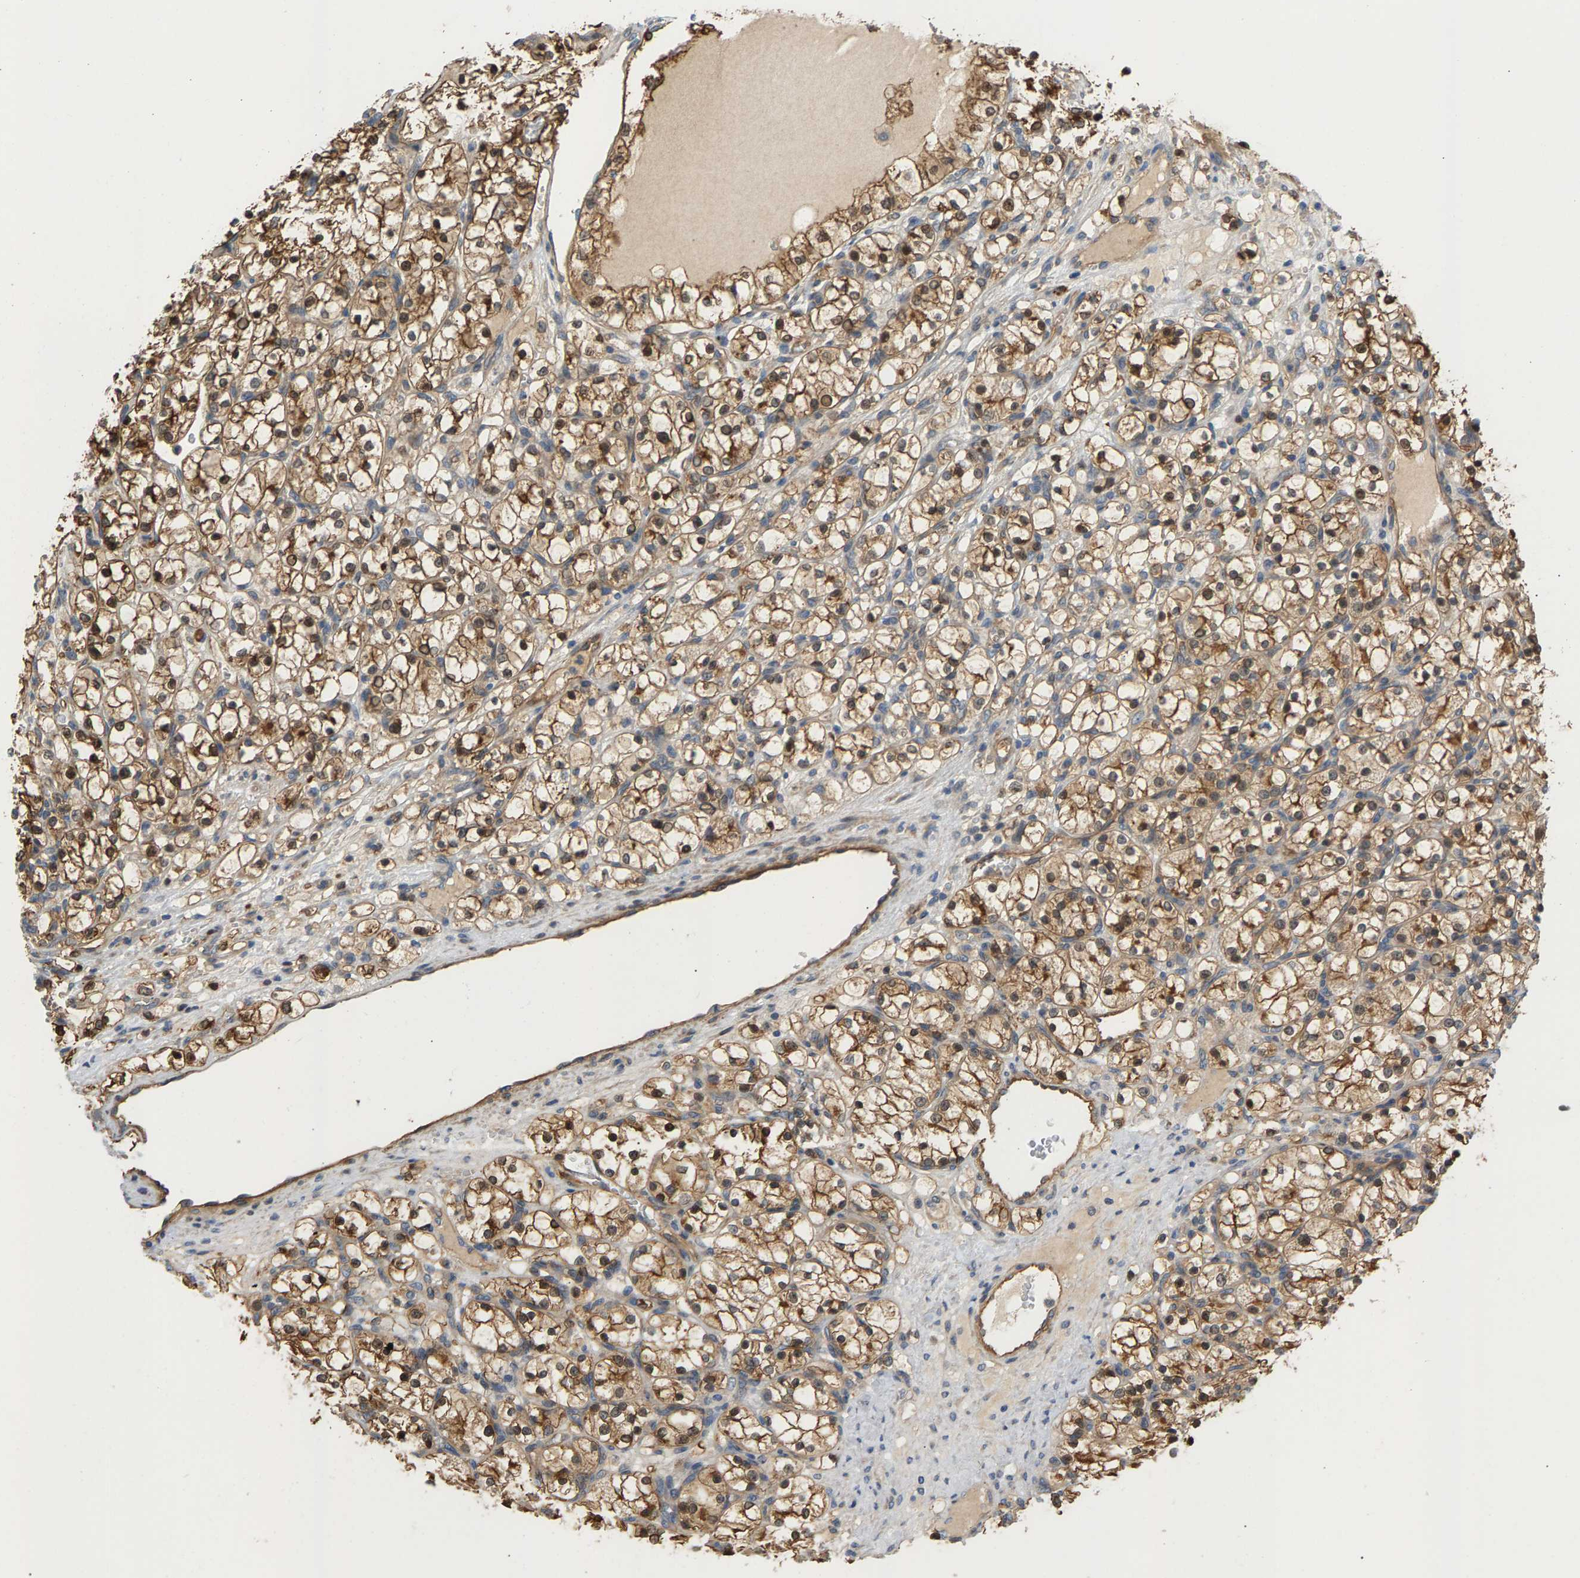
{"staining": {"intensity": "moderate", "quantity": ">75%", "location": "cytoplasmic/membranous,nuclear"}, "tissue": "renal cancer", "cell_type": "Tumor cells", "image_type": "cancer", "snomed": [{"axis": "morphology", "description": "Adenocarcinoma, NOS"}, {"axis": "topography", "description": "Kidney"}], "caption": "Moderate cytoplasmic/membranous and nuclear expression is identified in about >75% of tumor cells in renal cancer. The protein of interest is stained brown, and the nuclei are stained in blue (DAB IHC with brightfield microscopy, high magnification).", "gene": "KRTAP27-1", "patient": {"sex": "female", "age": 69}}